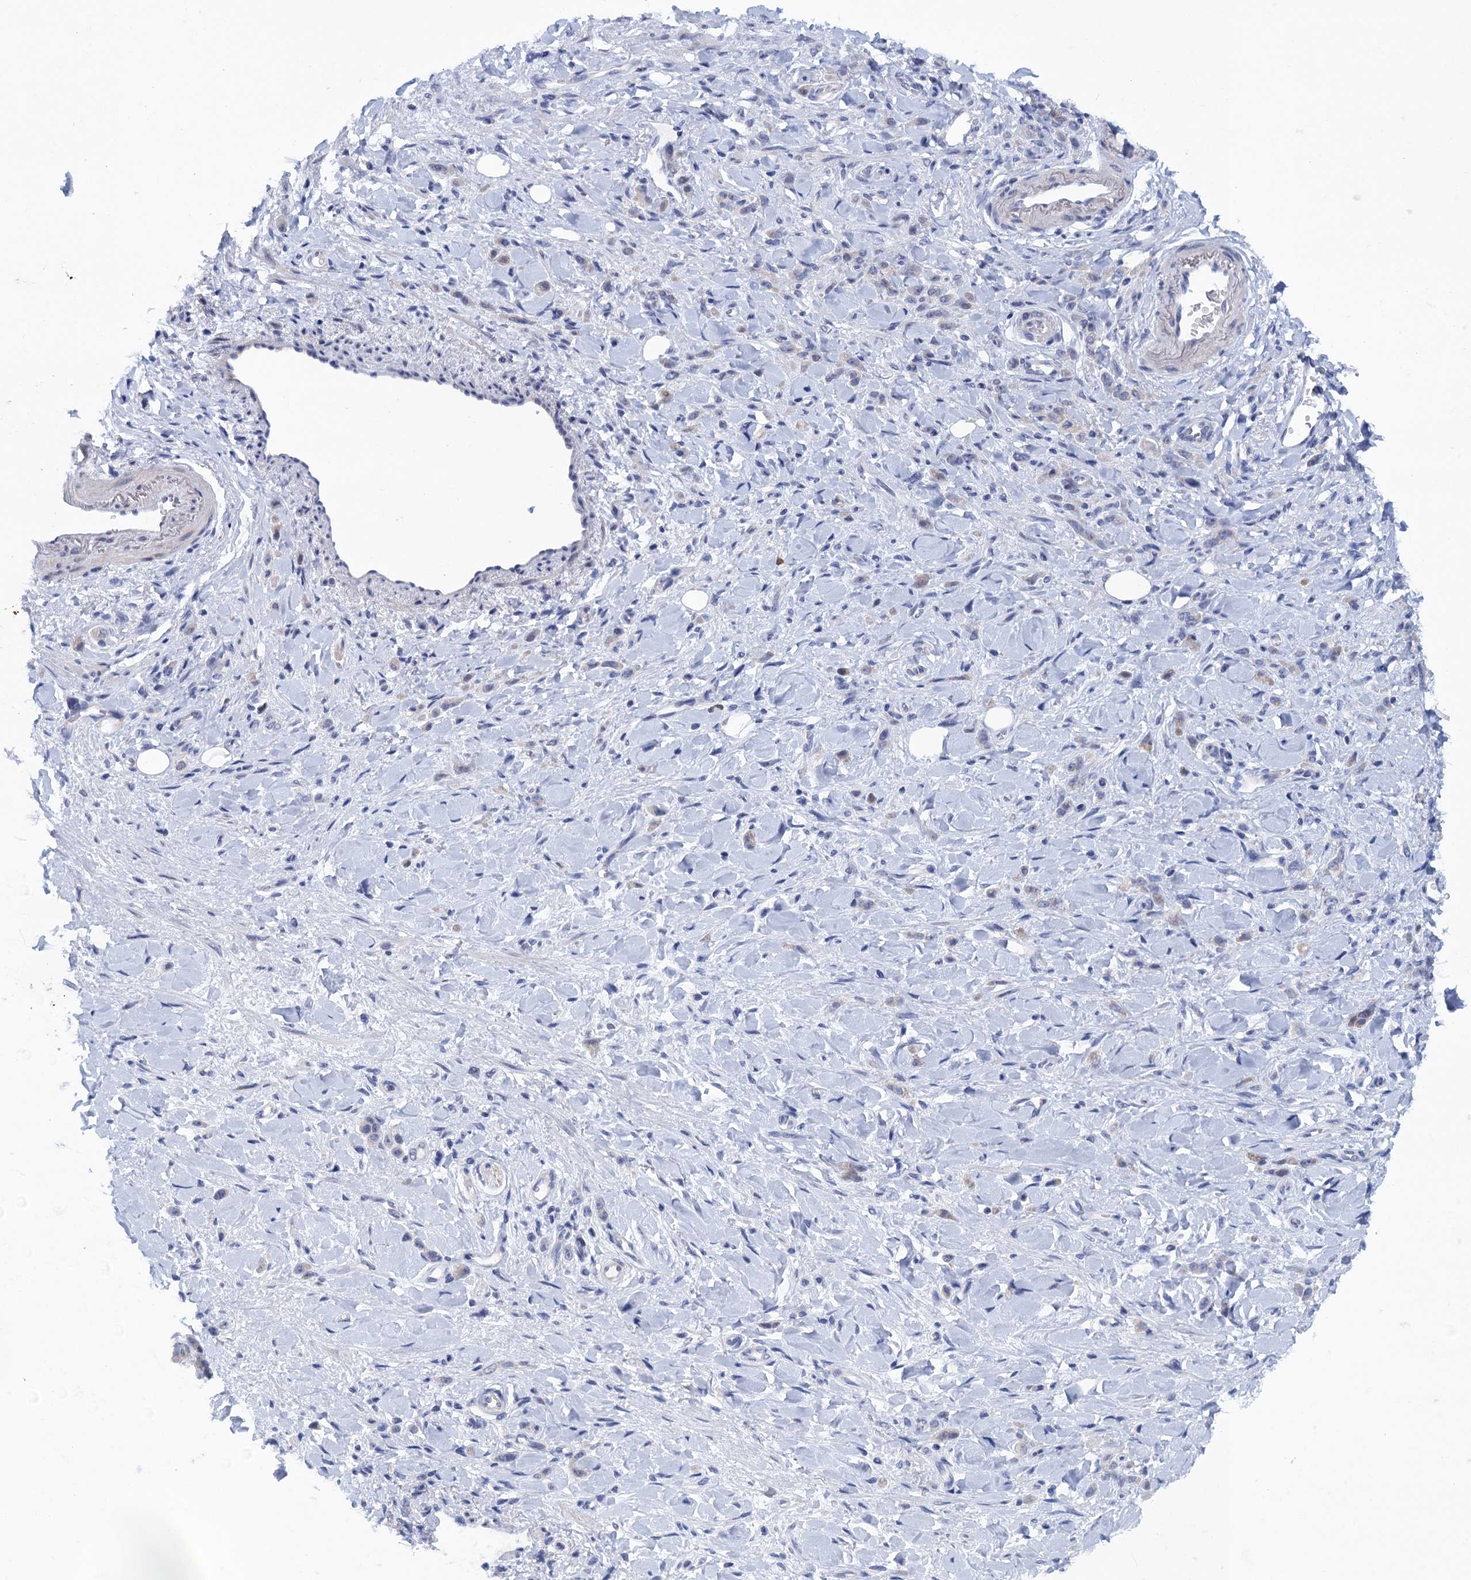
{"staining": {"intensity": "negative", "quantity": "none", "location": "none"}, "tissue": "stomach cancer", "cell_type": "Tumor cells", "image_type": "cancer", "snomed": [{"axis": "morphology", "description": "Normal tissue, NOS"}, {"axis": "morphology", "description": "Adenocarcinoma, NOS"}, {"axis": "topography", "description": "Stomach"}], "caption": "Micrograph shows no protein expression in tumor cells of stomach adenocarcinoma tissue.", "gene": "SCEL", "patient": {"sex": "male", "age": 82}}